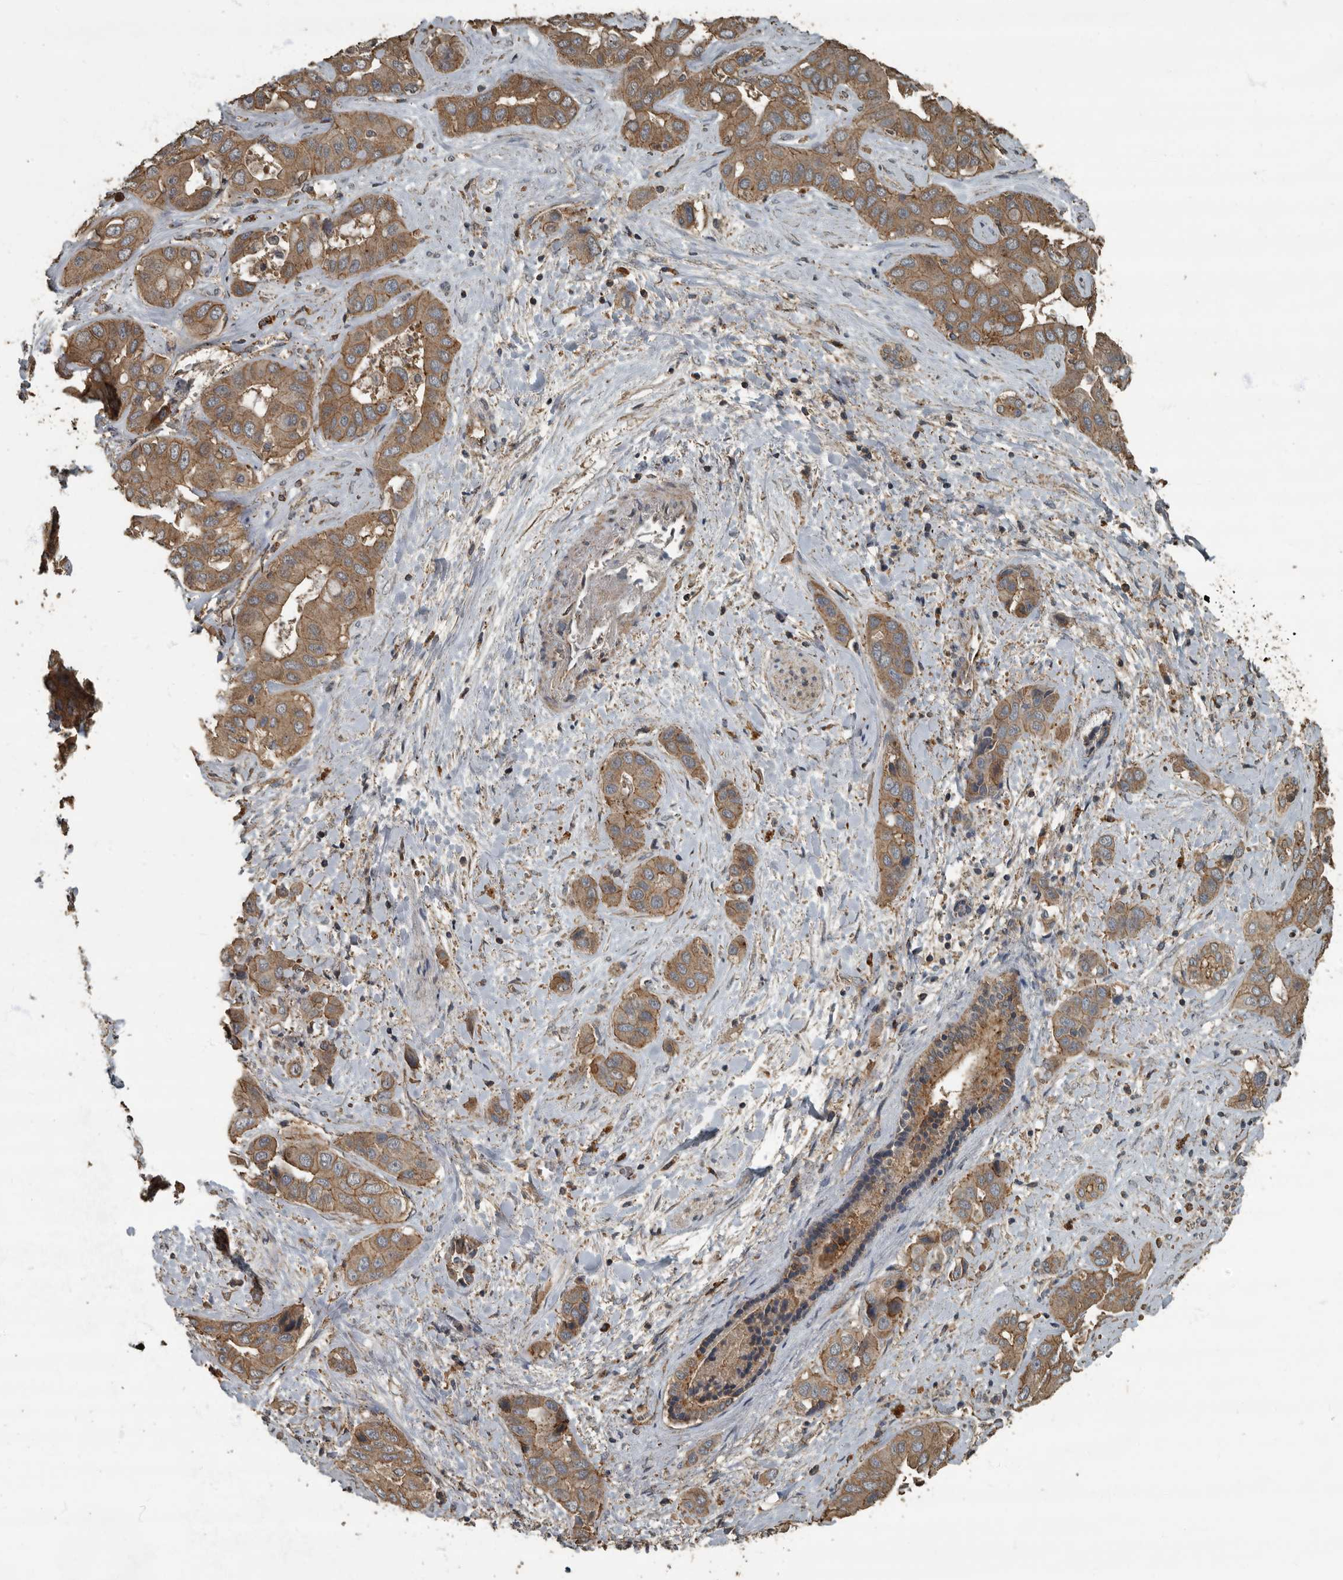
{"staining": {"intensity": "moderate", "quantity": ">75%", "location": "cytoplasmic/membranous"}, "tissue": "liver cancer", "cell_type": "Tumor cells", "image_type": "cancer", "snomed": [{"axis": "morphology", "description": "Cholangiocarcinoma"}, {"axis": "topography", "description": "Liver"}], "caption": "This is a micrograph of immunohistochemistry staining of liver cholangiocarcinoma, which shows moderate staining in the cytoplasmic/membranous of tumor cells.", "gene": "IL15RA", "patient": {"sex": "female", "age": 52}}